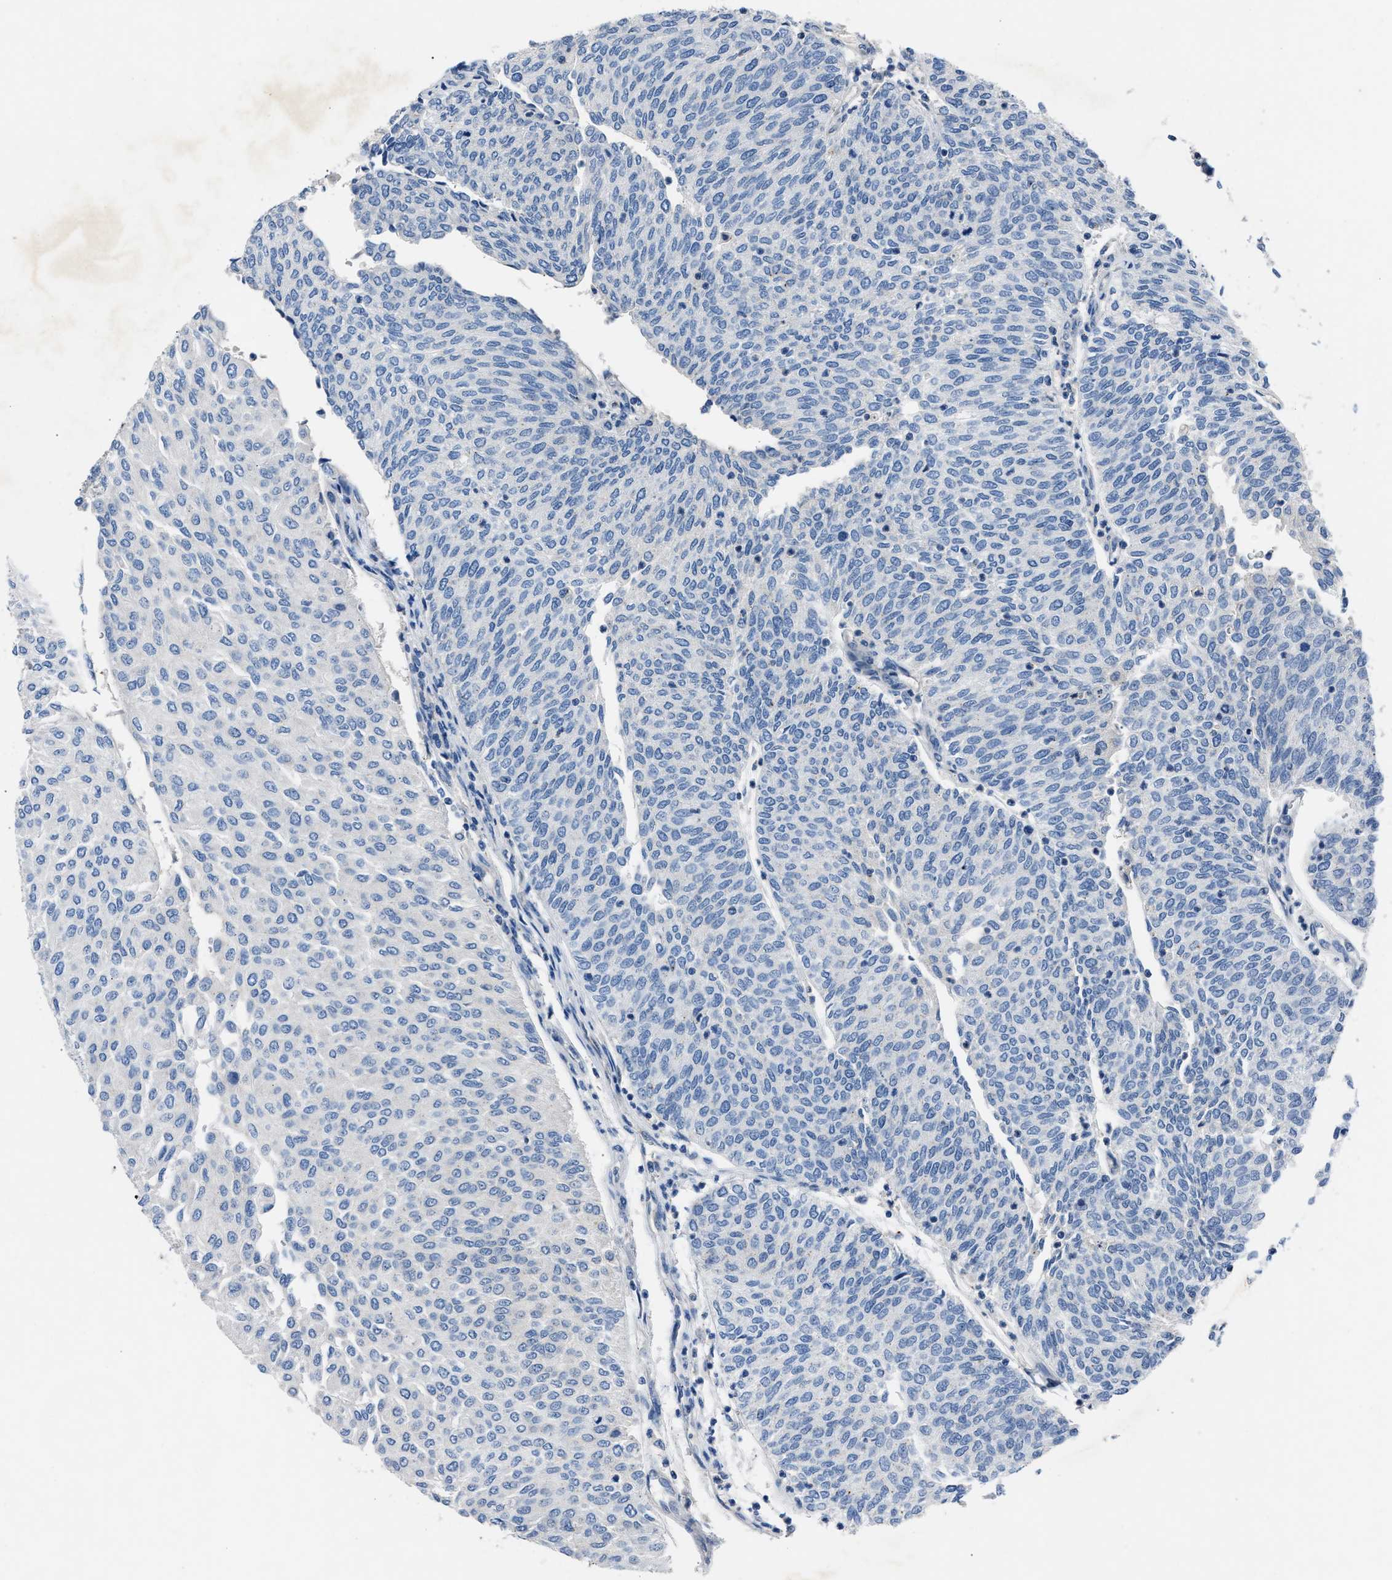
{"staining": {"intensity": "negative", "quantity": "none", "location": "none"}, "tissue": "urothelial cancer", "cell_type": "Tumor cells", "image_type": "cancer", "snomed": [{"axis": "morphology", "description": "Urothelial carcinoma, Low grade"}, {"axis": "topography", "description": "Urinary bladder"}], "caption": "Image shows no significant protein positivity in tumor cells of urothelial cancer.", "gene": "DNAAF5", "patient": {"sex": "female", "age": 79}}